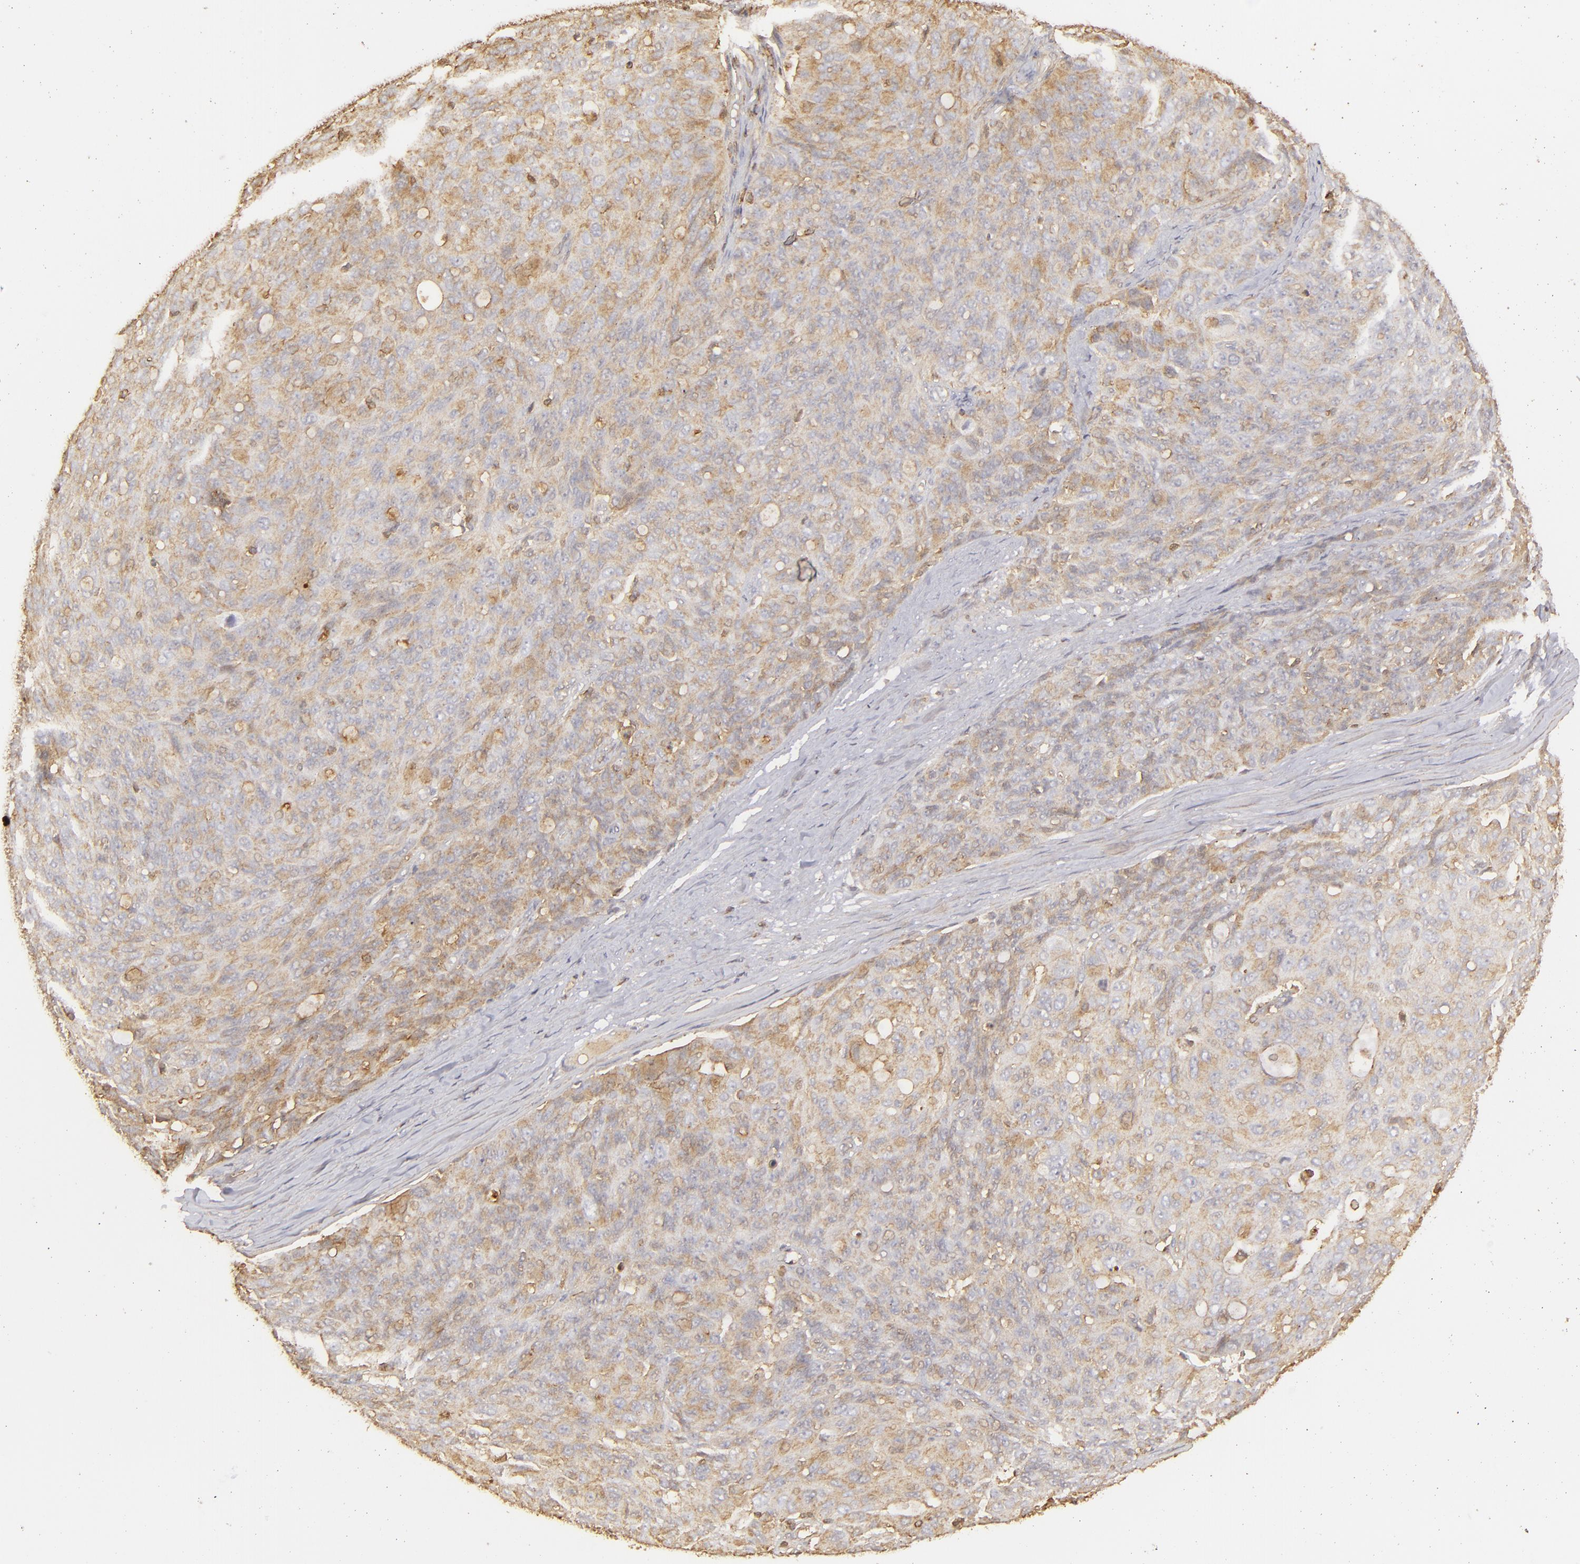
{"staining": {"intensity": "weak", "quantity": ">75%", "location": "cytoplasmic/membranous"}, "tissue": "ovarian cancer", "cell_type": "Tumor cells", "image_type": "cancer", "snomed": [{"axis": "morphology", "description": "Carcinoma, endometroid"}, {"axis": "topography", "description": "Ovary"}], "caption": "Immunohistochemistry histopathology image of human ovarian cancer (endometroid carcinoma) stained for a protein (brown), which demonstrates low levels of weak cytoplasmic/membranous expression in about >75% of tumor cells.", "gene": "ACTB", "patient": {"sex": "female", "age": 60}}